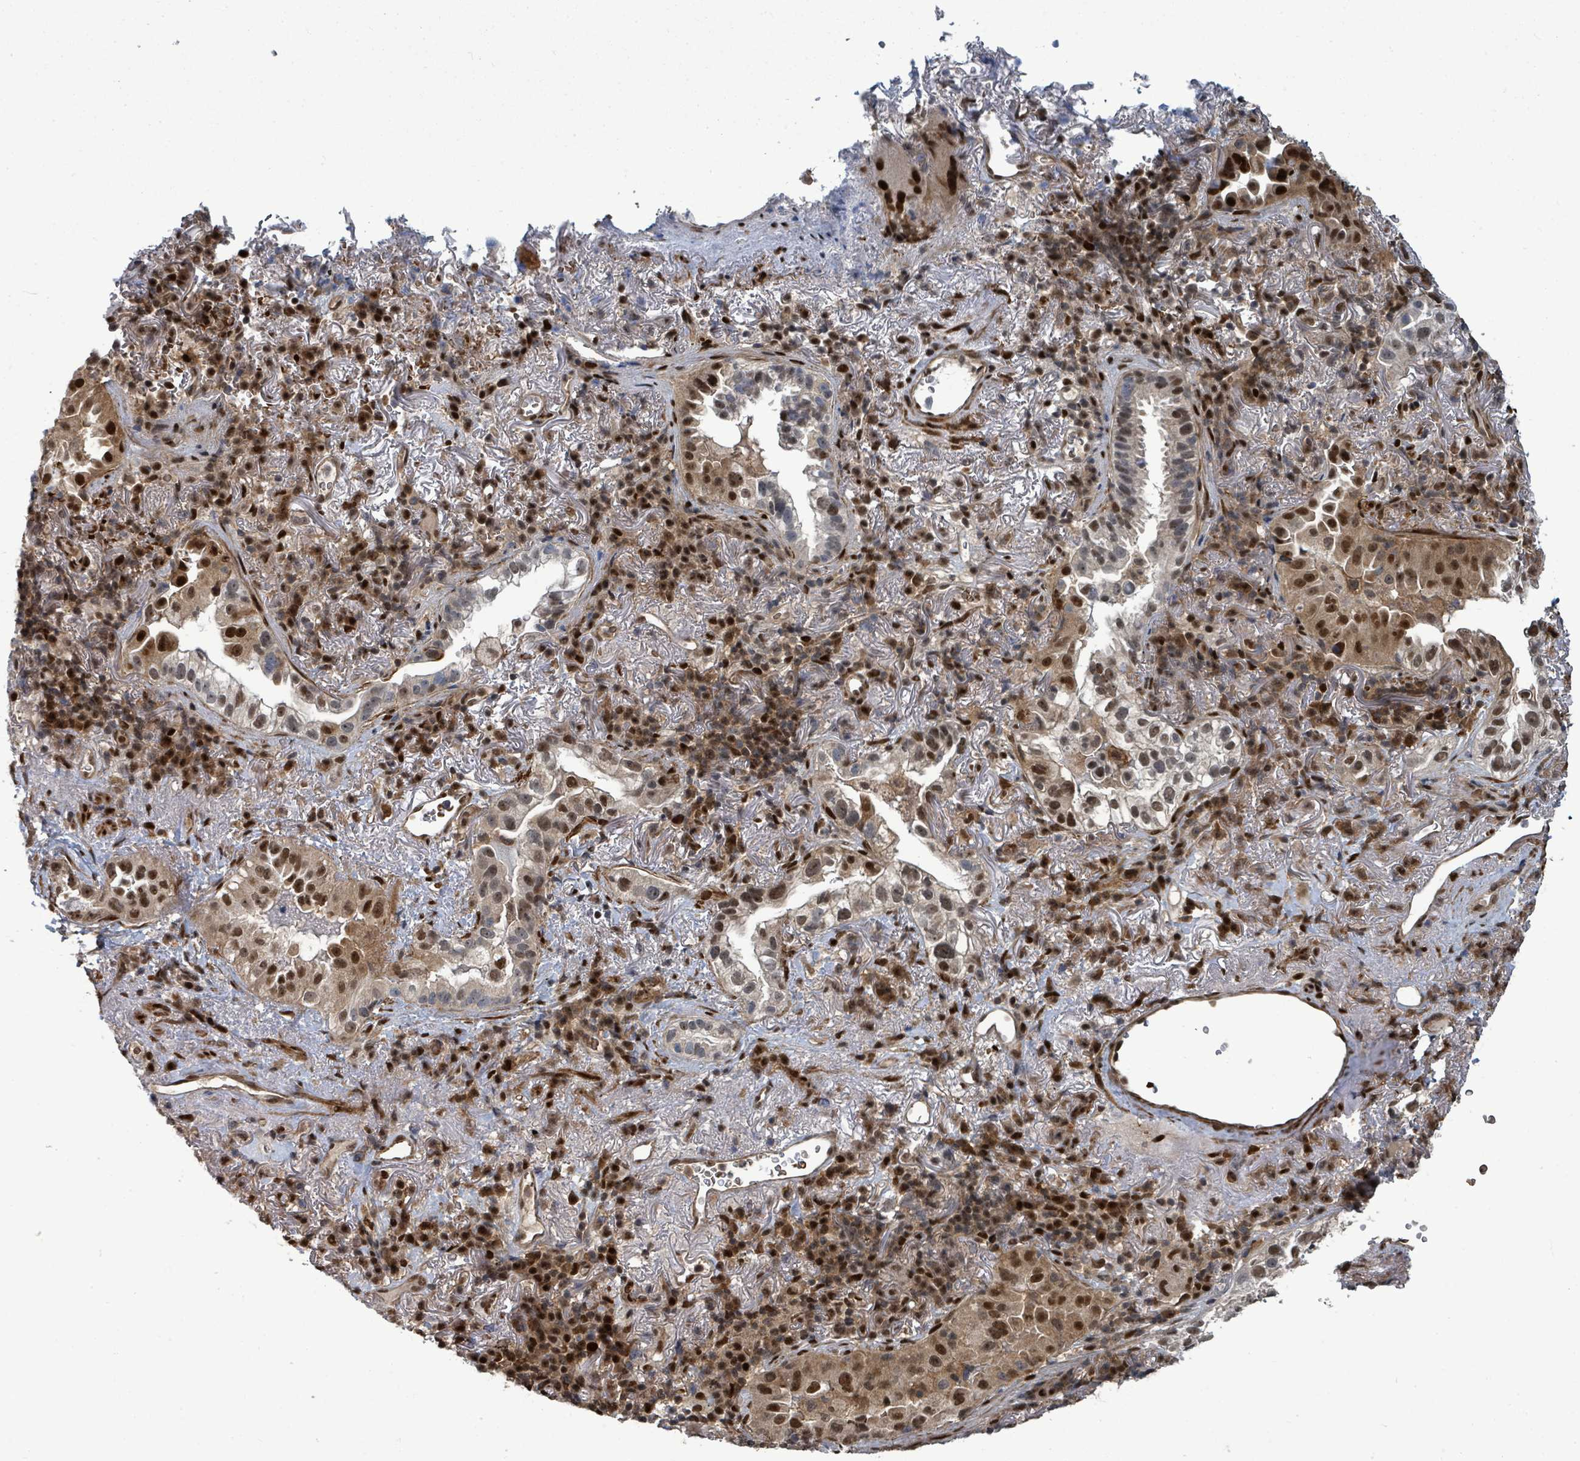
{"staining": {"intensity": "strong", "quantity": "25%-75%", "location": "nuclear"}, "tissue": "lung cancer", "cell_type": "Tumor cells", "image_type": "cancer", "snomed": [{"axis": "morphology", "description": "Adenocarcinoma, NOS"}, {"axis": "topography", "description": "Lung"}], "caption": "Immunohistochemical staining of human lung adenocarcinoma reveals high levels of strong nuclear positivity in approximately 25%-75% of tumor cells.", "gene": "TRDMT1", "patient": {"sex": "female", "age": 69}}